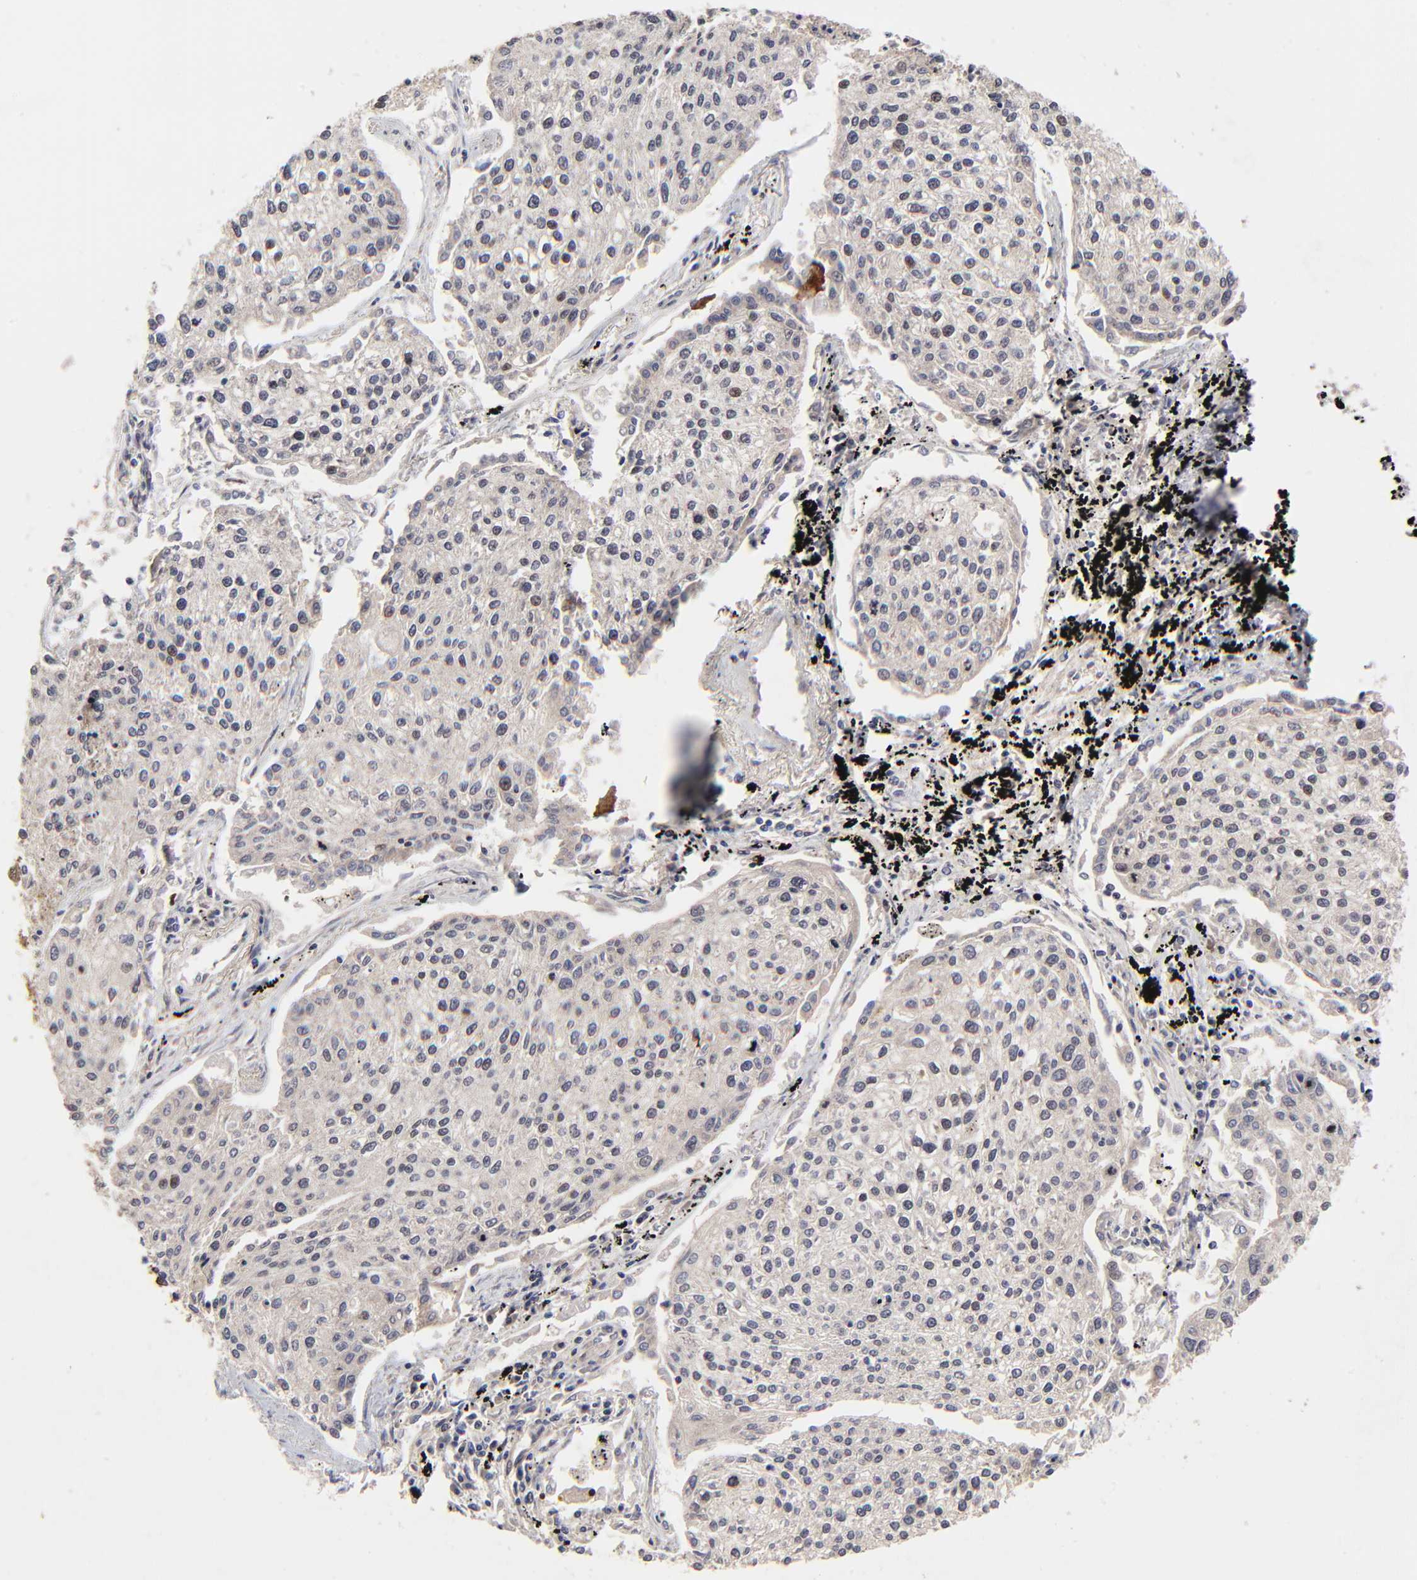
{"staining": {"intensity": "negative", "quantity": "none", "location": "none"}, "tissue": "lung cancer", "cell_type": "Tumor cells", "image_type": "cancer", "snomed": [{"axis": "morphology", "description": "Squamous cell carcinoma, NOS"}, {"axis": "topography", "description": "Lung"}], "caption": "Lung cancer (squamous cell carcinoma) was stained to show a protein in brown. There is no significant expression in tumor cells.", "gene": "FRMD8", "patient": {"sex": "male", "age": 75}}